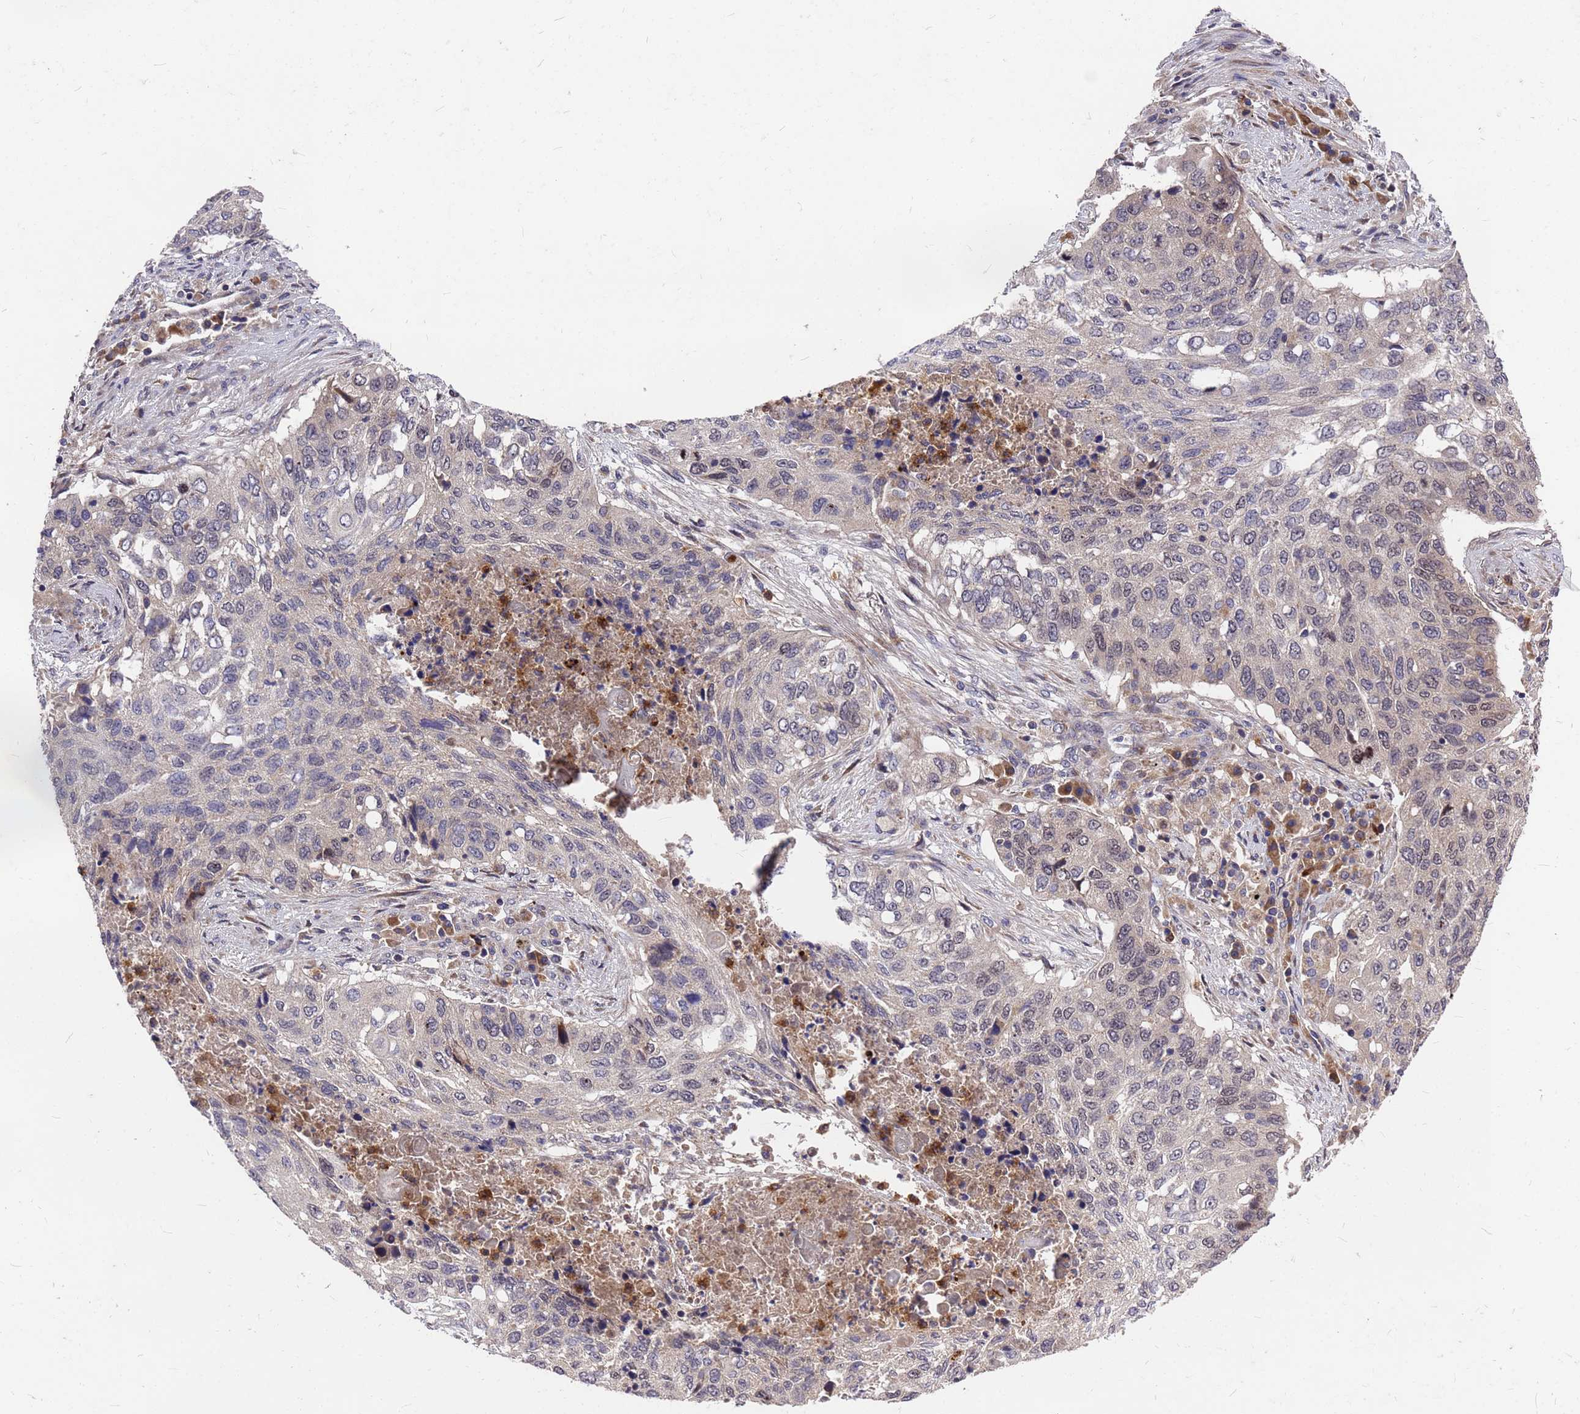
{"staining": {"intensity": "negative", "quantity": "none", "location": "none"}, "tissue": "lung cancer", "cell_type": "Tumor cells", "image_type": "cancer", "snomed": [{"axis": "morphology", "description": "Squamous cell carcinoma, NOS"}, {"axis": "topography", "description": "Lung"}], "caption": "This is an immunohistochemistry (IHC) micrograph of human lung squamous cell carcinoma. There is no positivity in tumor cells.", "gene": "ZNF717", "patient": {"sex": "female", "age": 63}}